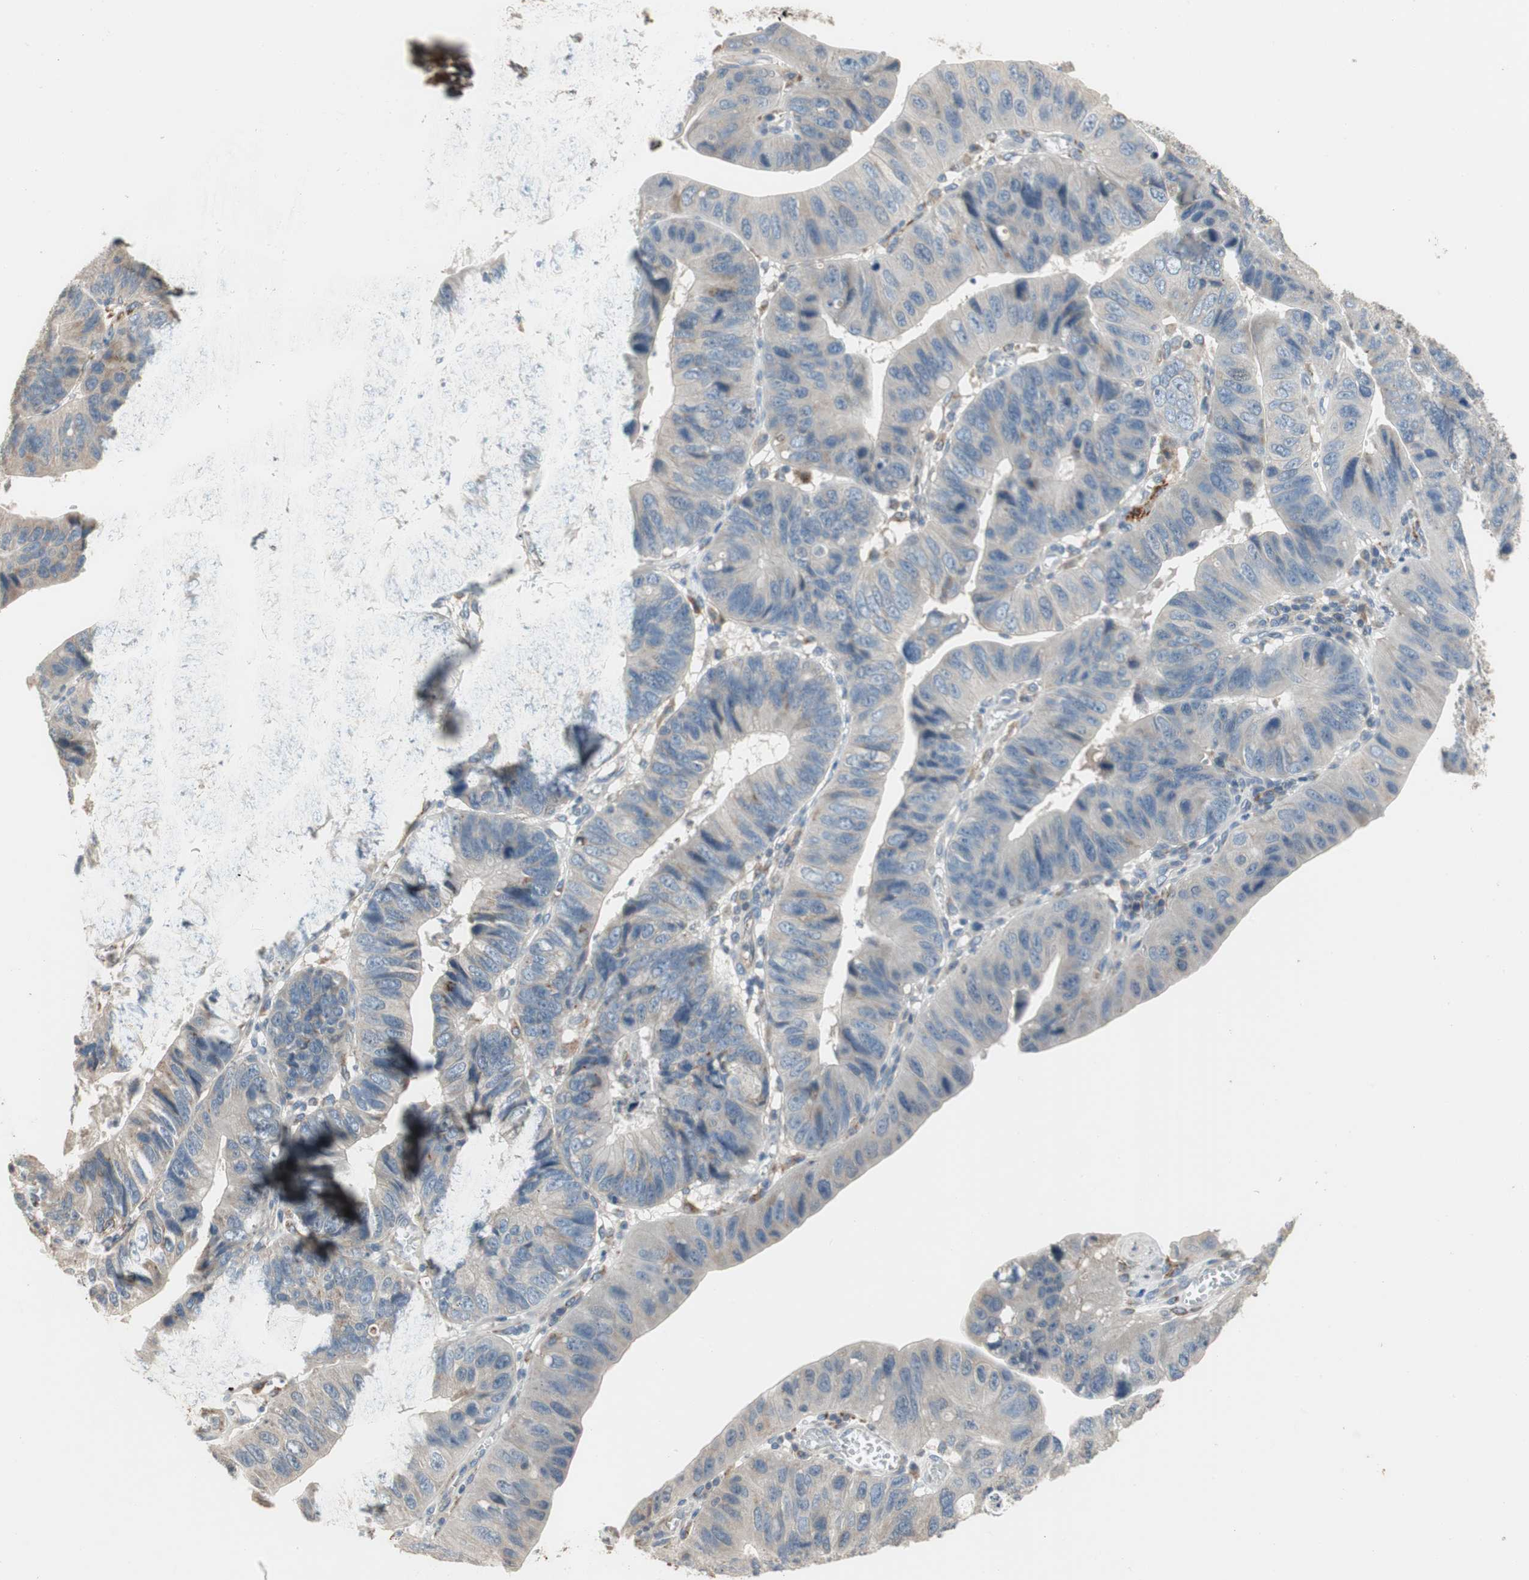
{"staining": {"intensity": "negative", "quantity": "none", "location": "none"}, "tissue": "stomach cancer", "cell_type": "Tumor cells", "image_type": "cancer", "snomed": [{"axis": "morphology", "description": "Adenocarcinoma, NOS"}, {"axis": "topography", "description": "Stomach"}], "caption": "Histopathology image shows no significant protein staining in tumor cells of adenocarcinoma (stomach).", "gene": "ALPL", "patient": {"sex": "male", "age": 59}}